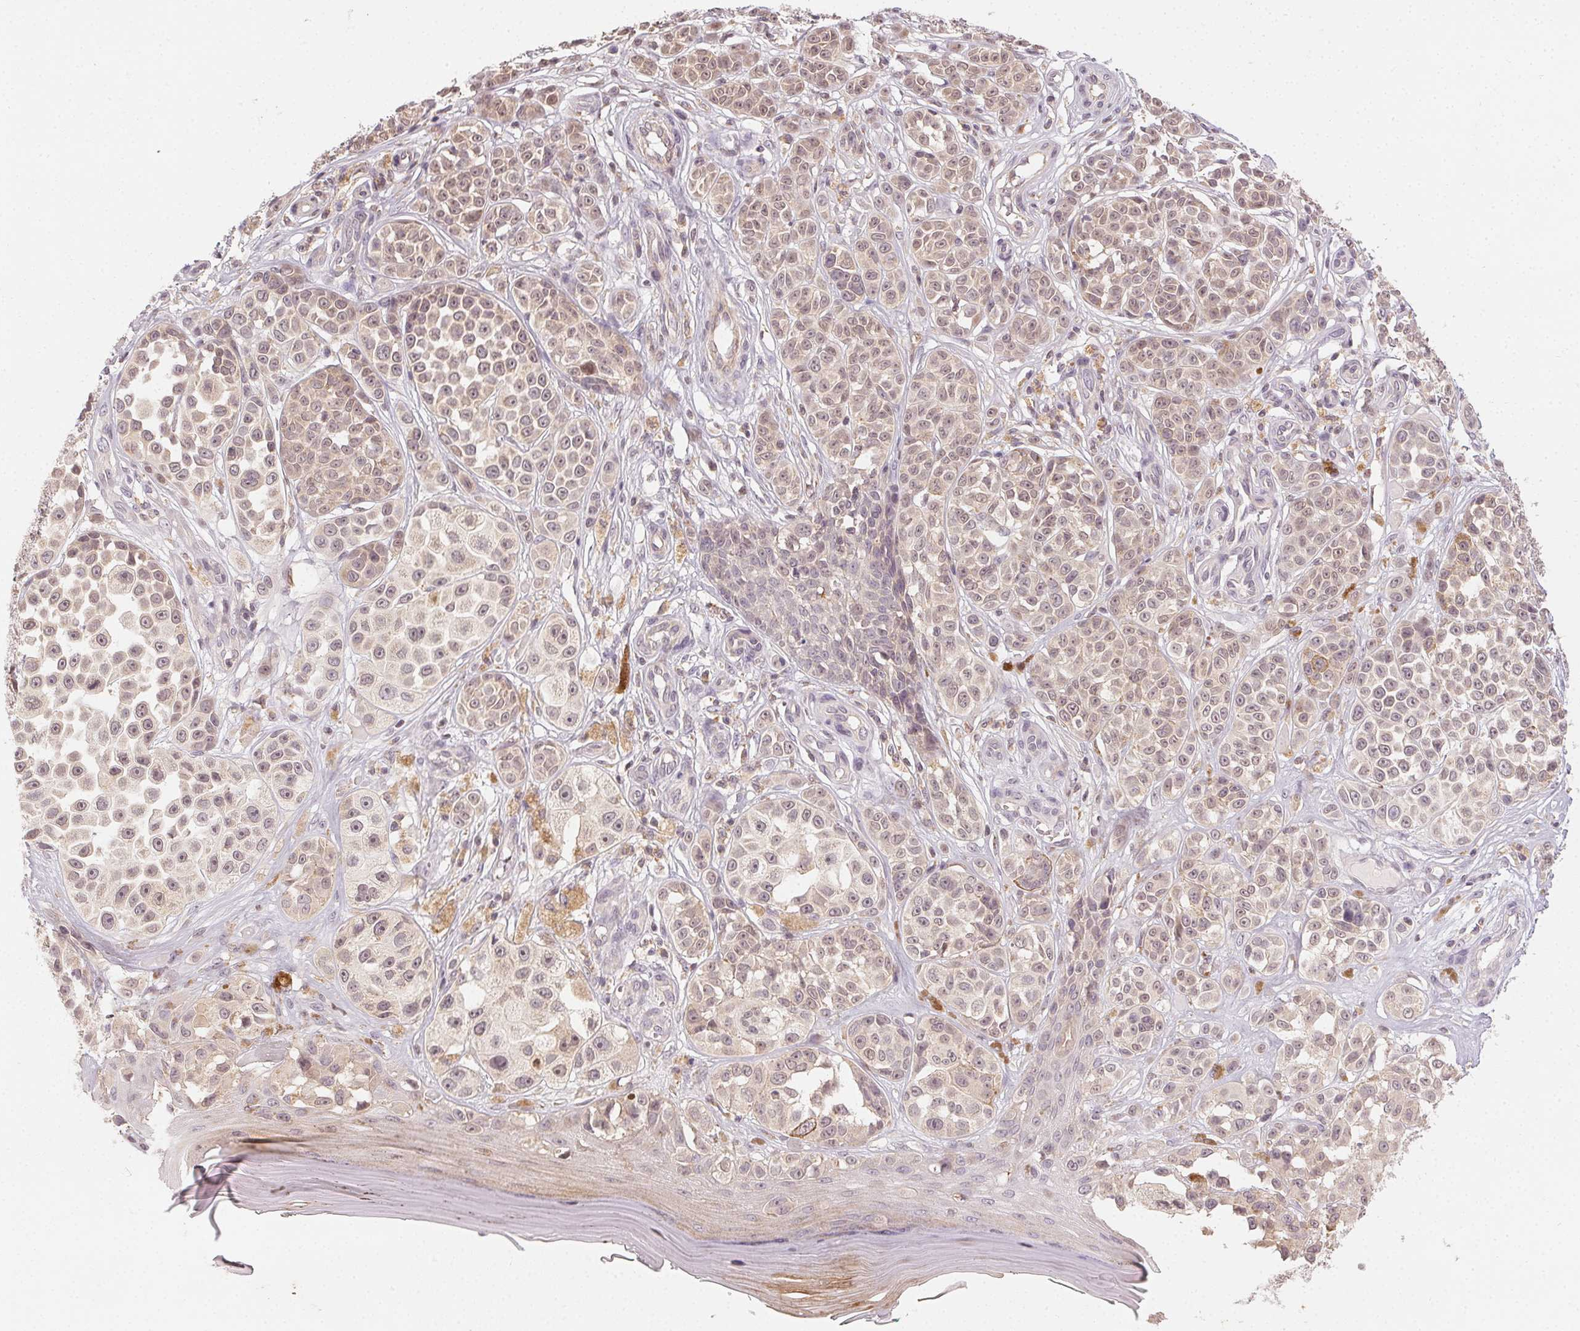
{"staining": {"intensity": "weak", "quantity": "25%-75%", "location": "cytoplasmic/membranous"}, "tissue": "melanoma", "cell_type": "Tumor cells", "image_type": "cancer", "snomed": [{"axis": "morphology", "description": "Malignant melanoma, NOS"}, {"axis": "topography", "description": "Skin"}], "caption": "A low amount of weak cytoplasmic/membranous staining is present in about 25%-75% of tumor cells in melanoma tissue. The protein of interest is shown in brown color, while the nuclei are stained blue.", "gene": "NCOA4", "patient": {"sex": "female", "age": 90}}